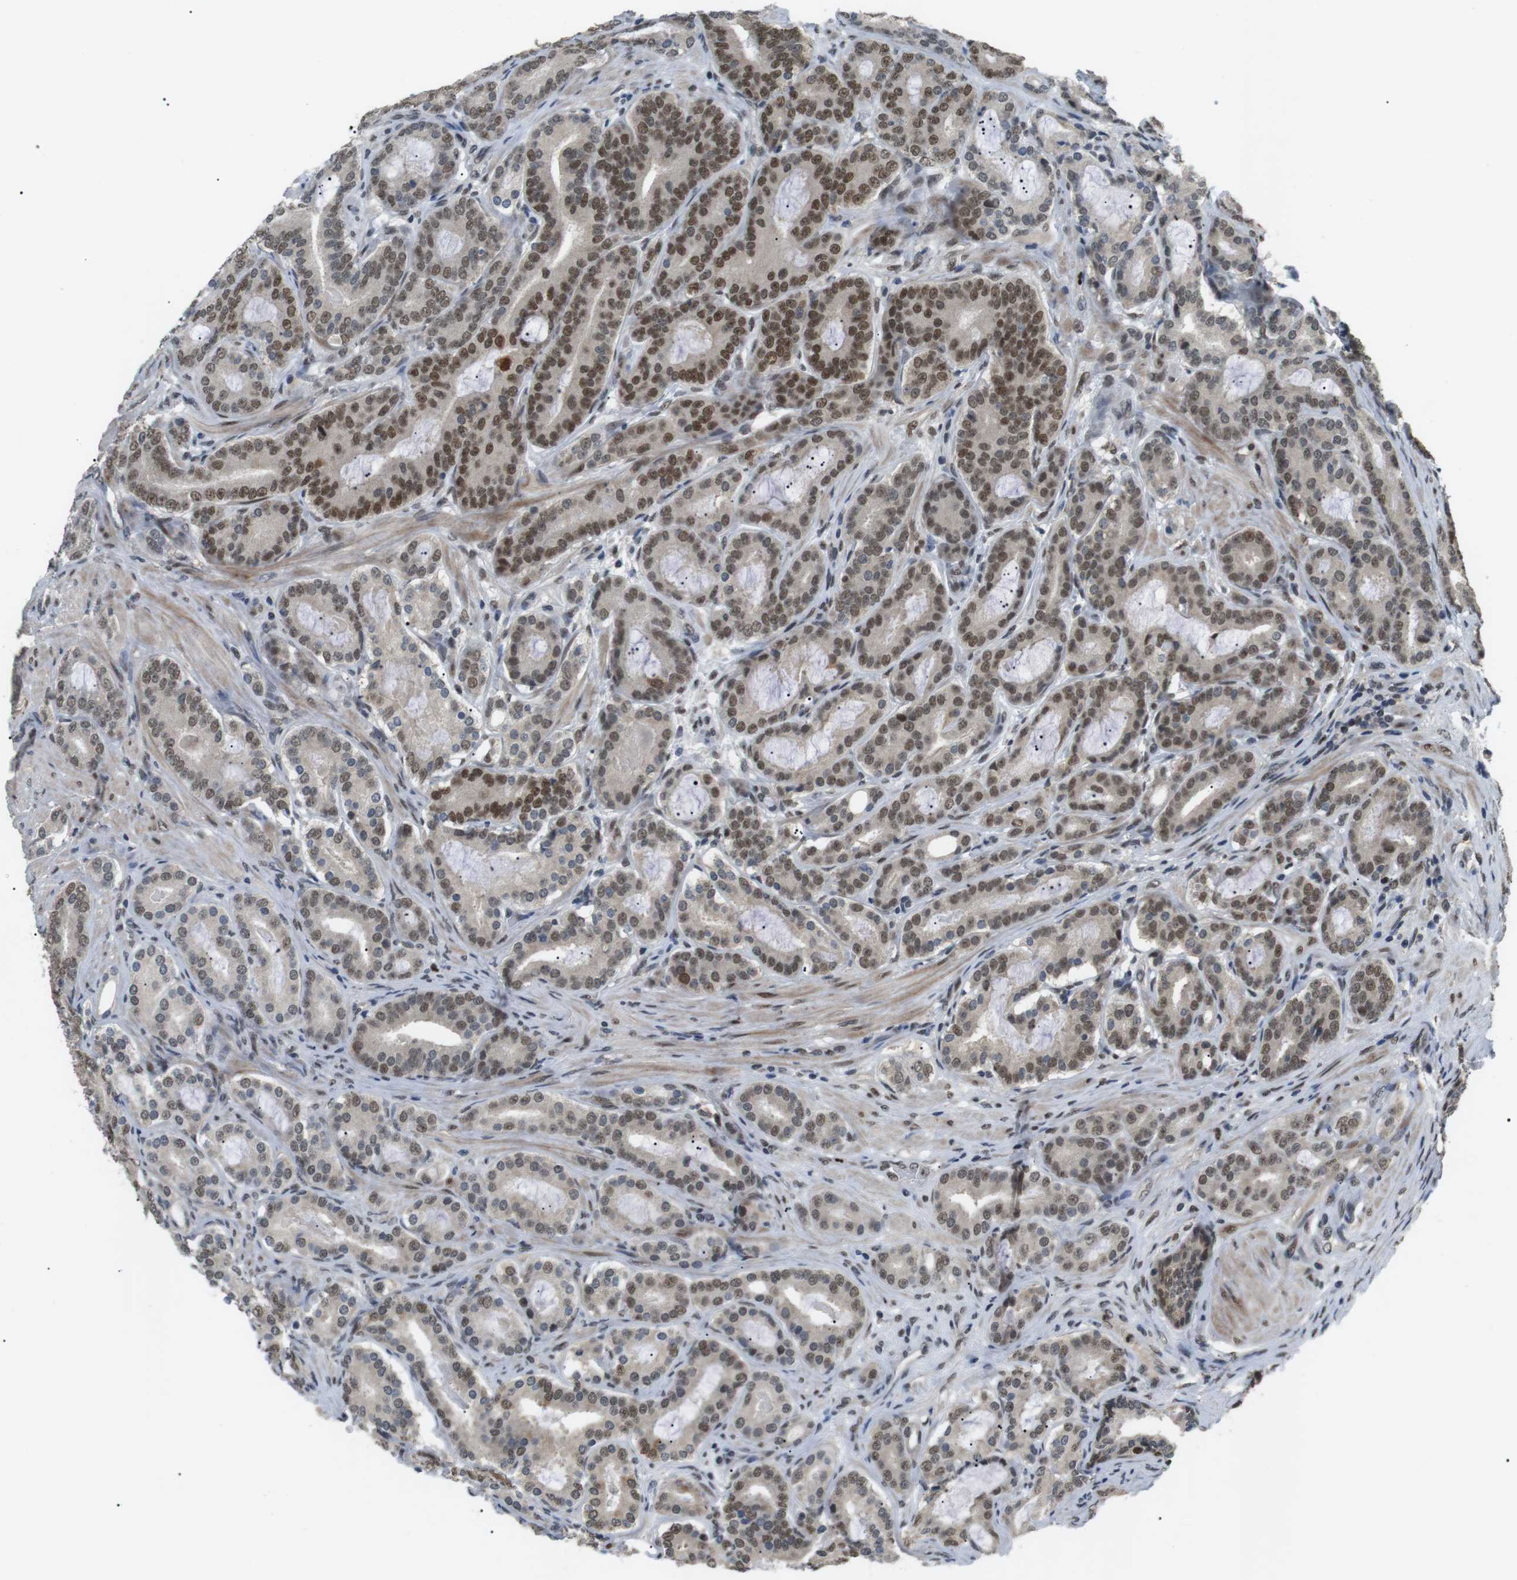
{"staining": {"intensity": "moderate", "quantity": ">75%", "location": "nuclear"}, "tissue": "prostate cancer", "cell_type": "Tumor cells", "image_type": "cancer", "snomed": [{"axis": "morphology", "description": "Adenocarcinoma, High grade"}, {"axis": "topography", "description": "Prostate"}], "caption": "Immunohistochemical staining of human prostate cancer (adenocarcinoma (high-grade)) demonstrates moderate nuclear protein staining in about >75% of tumor cells. (brown staining indicates protein expression, while blue staining denotes nuclei).", "gene": "ORAI3", "patient": {"sex": "male", "age": 60}}